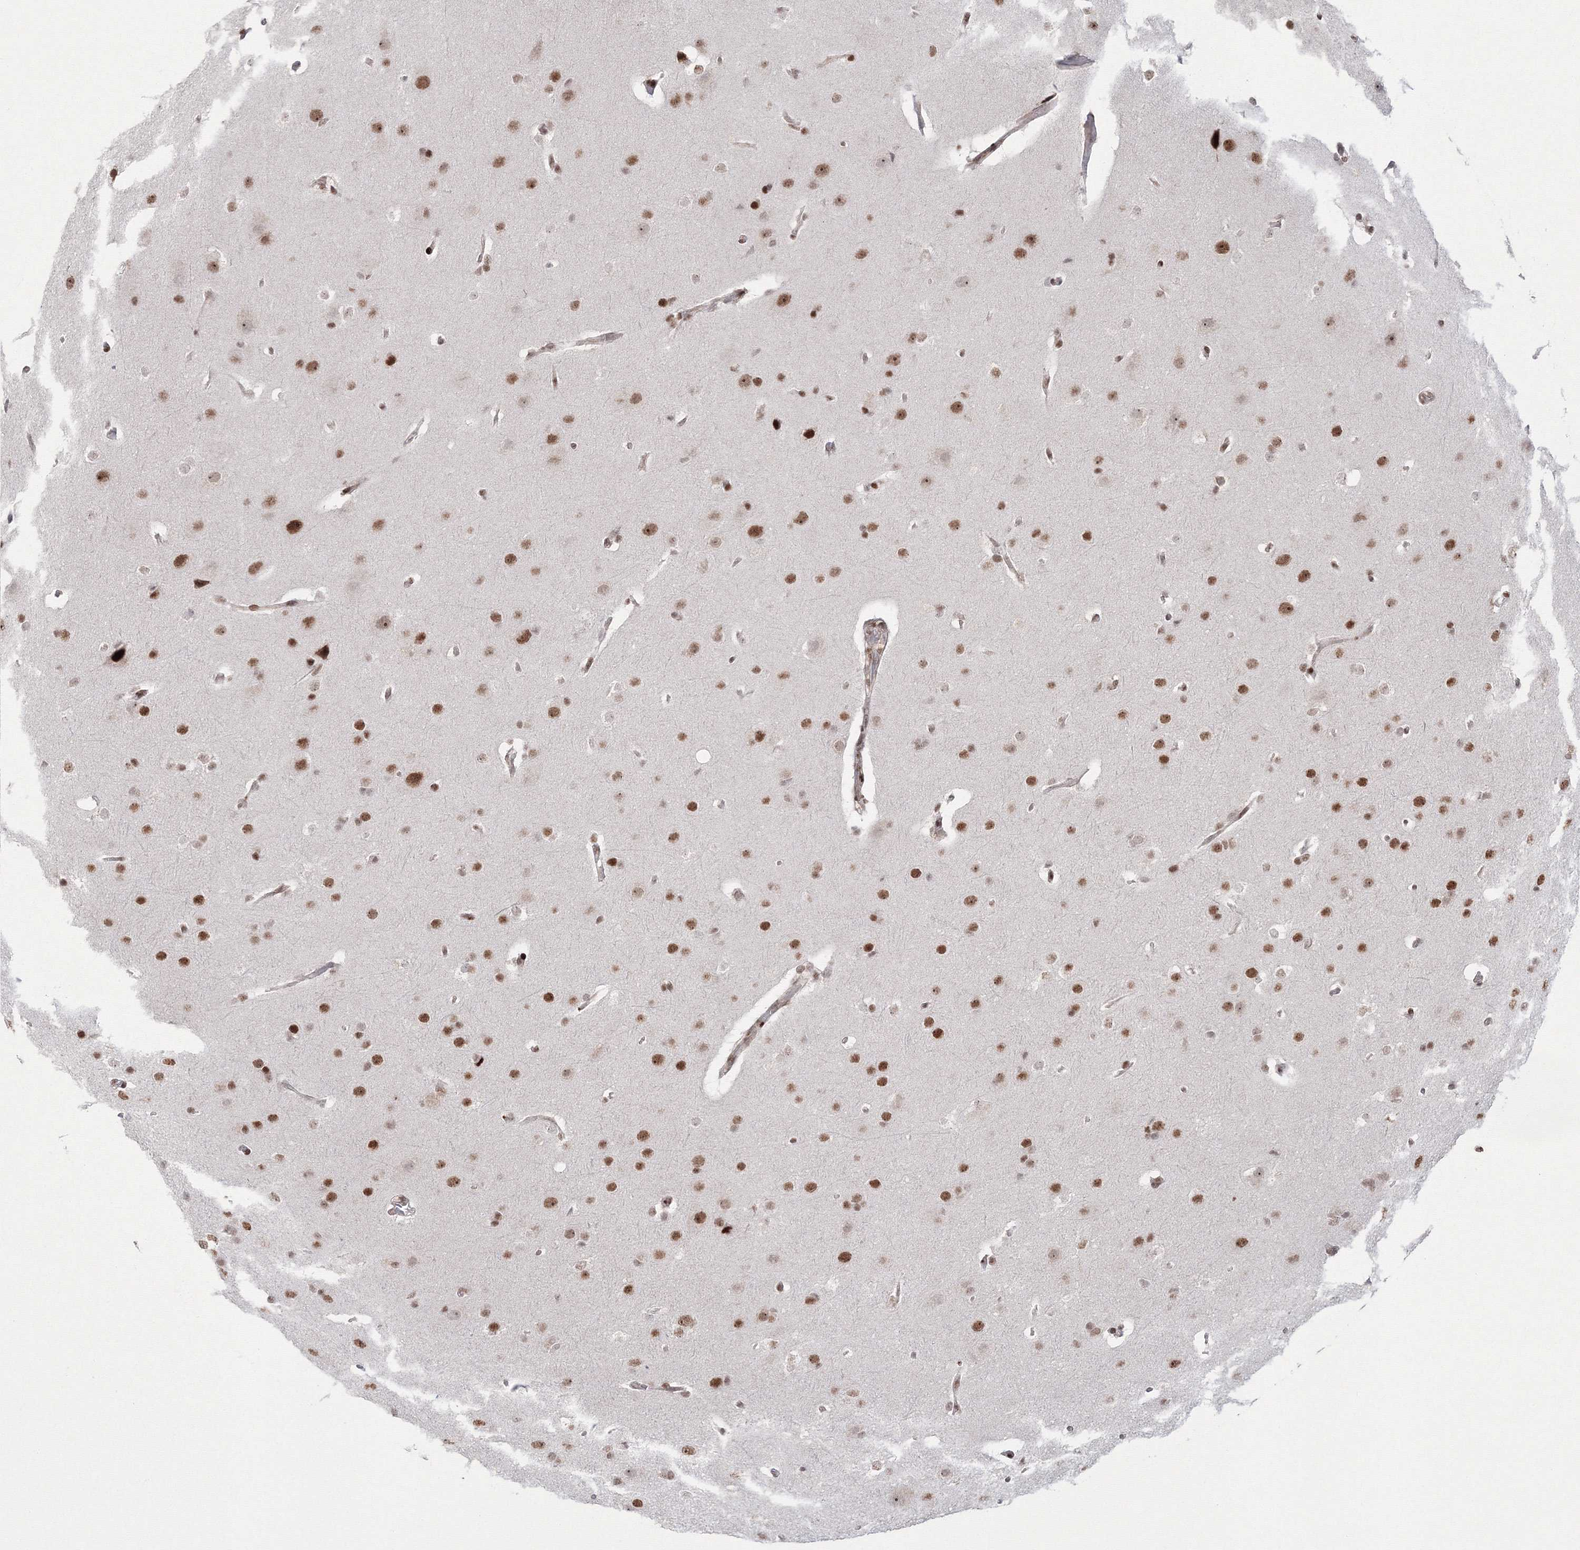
{"staining": {"intensity": "moderate", "quantity": ">75%", "location": "nuclear"}, "tissue": "glioma", "cell_type": "Tumor cells", "image_type": "cancer", "snomed": [{"axis": "morphology", "description": "Glioma, malignant, Low grade"}, {"axis": "topography", "description": "Brain"}], "caption": "Tumor cells display medium levels of moderate nuclear expression in approximately >75% of cells in glioma. Nuclei are stained in blue.", "gene": "LIG1", "patient": {"sex": "female", "age": 37}}